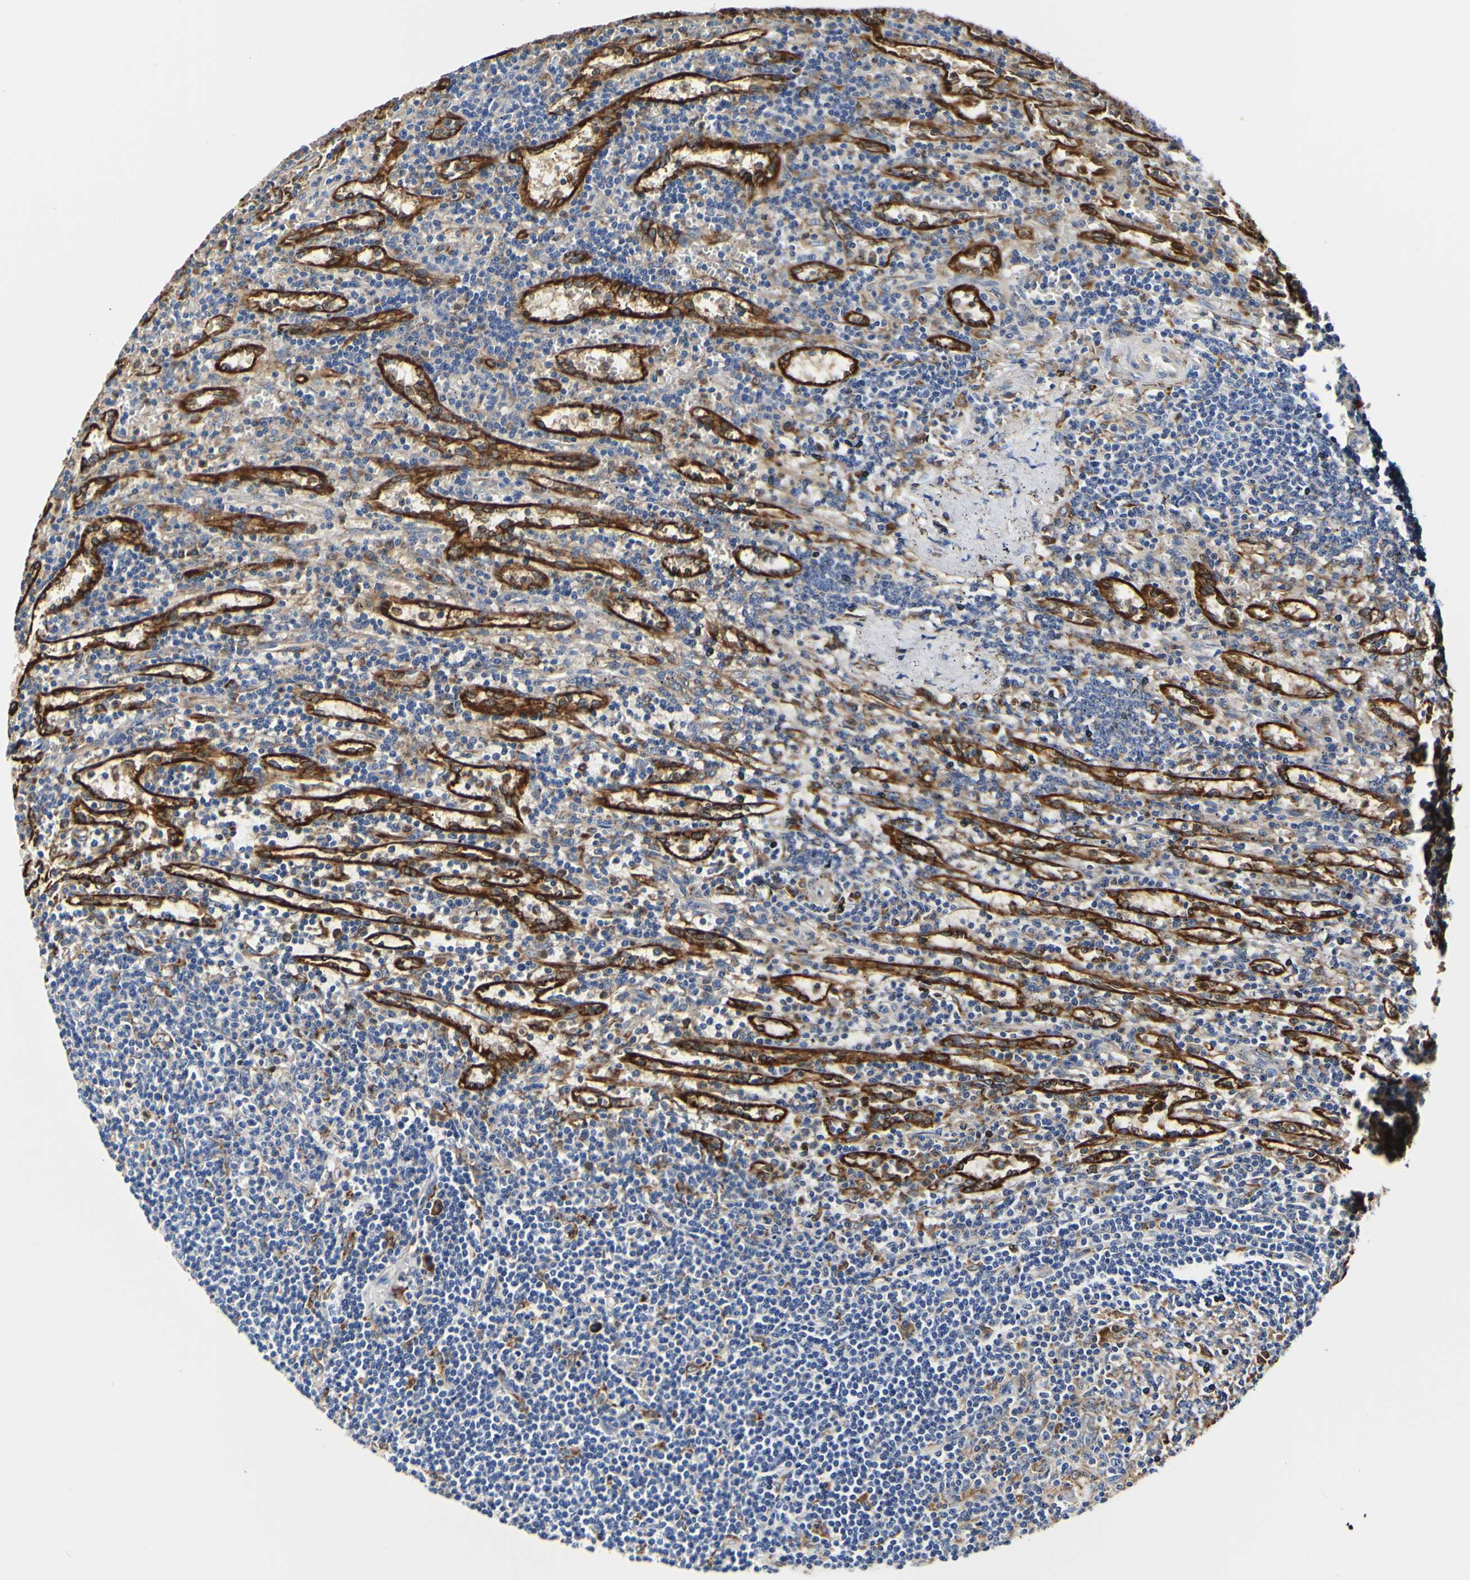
{"staining": {"intensity": "weak", "quantity": "<25%", "location": "cytoplasmic/membranous"}, "tissue": "lymphoma", "cell_type": "Tumor cells", "image_type": "cancer", "snomed": [{"axis": "morphology", "description": "Malignant lymphoma, non-Hodgkin's type, Low grade"}, {"axis": "topography", "description": "Spleen"}], "caption": "Human malignant lymphoma, non-Hodgkin's type (low-grade) stained for a protein using IHC exhibits no positivity in tumor cells.", "gene": "P4HB", "patient": {"sex": "male", "age": 76}}